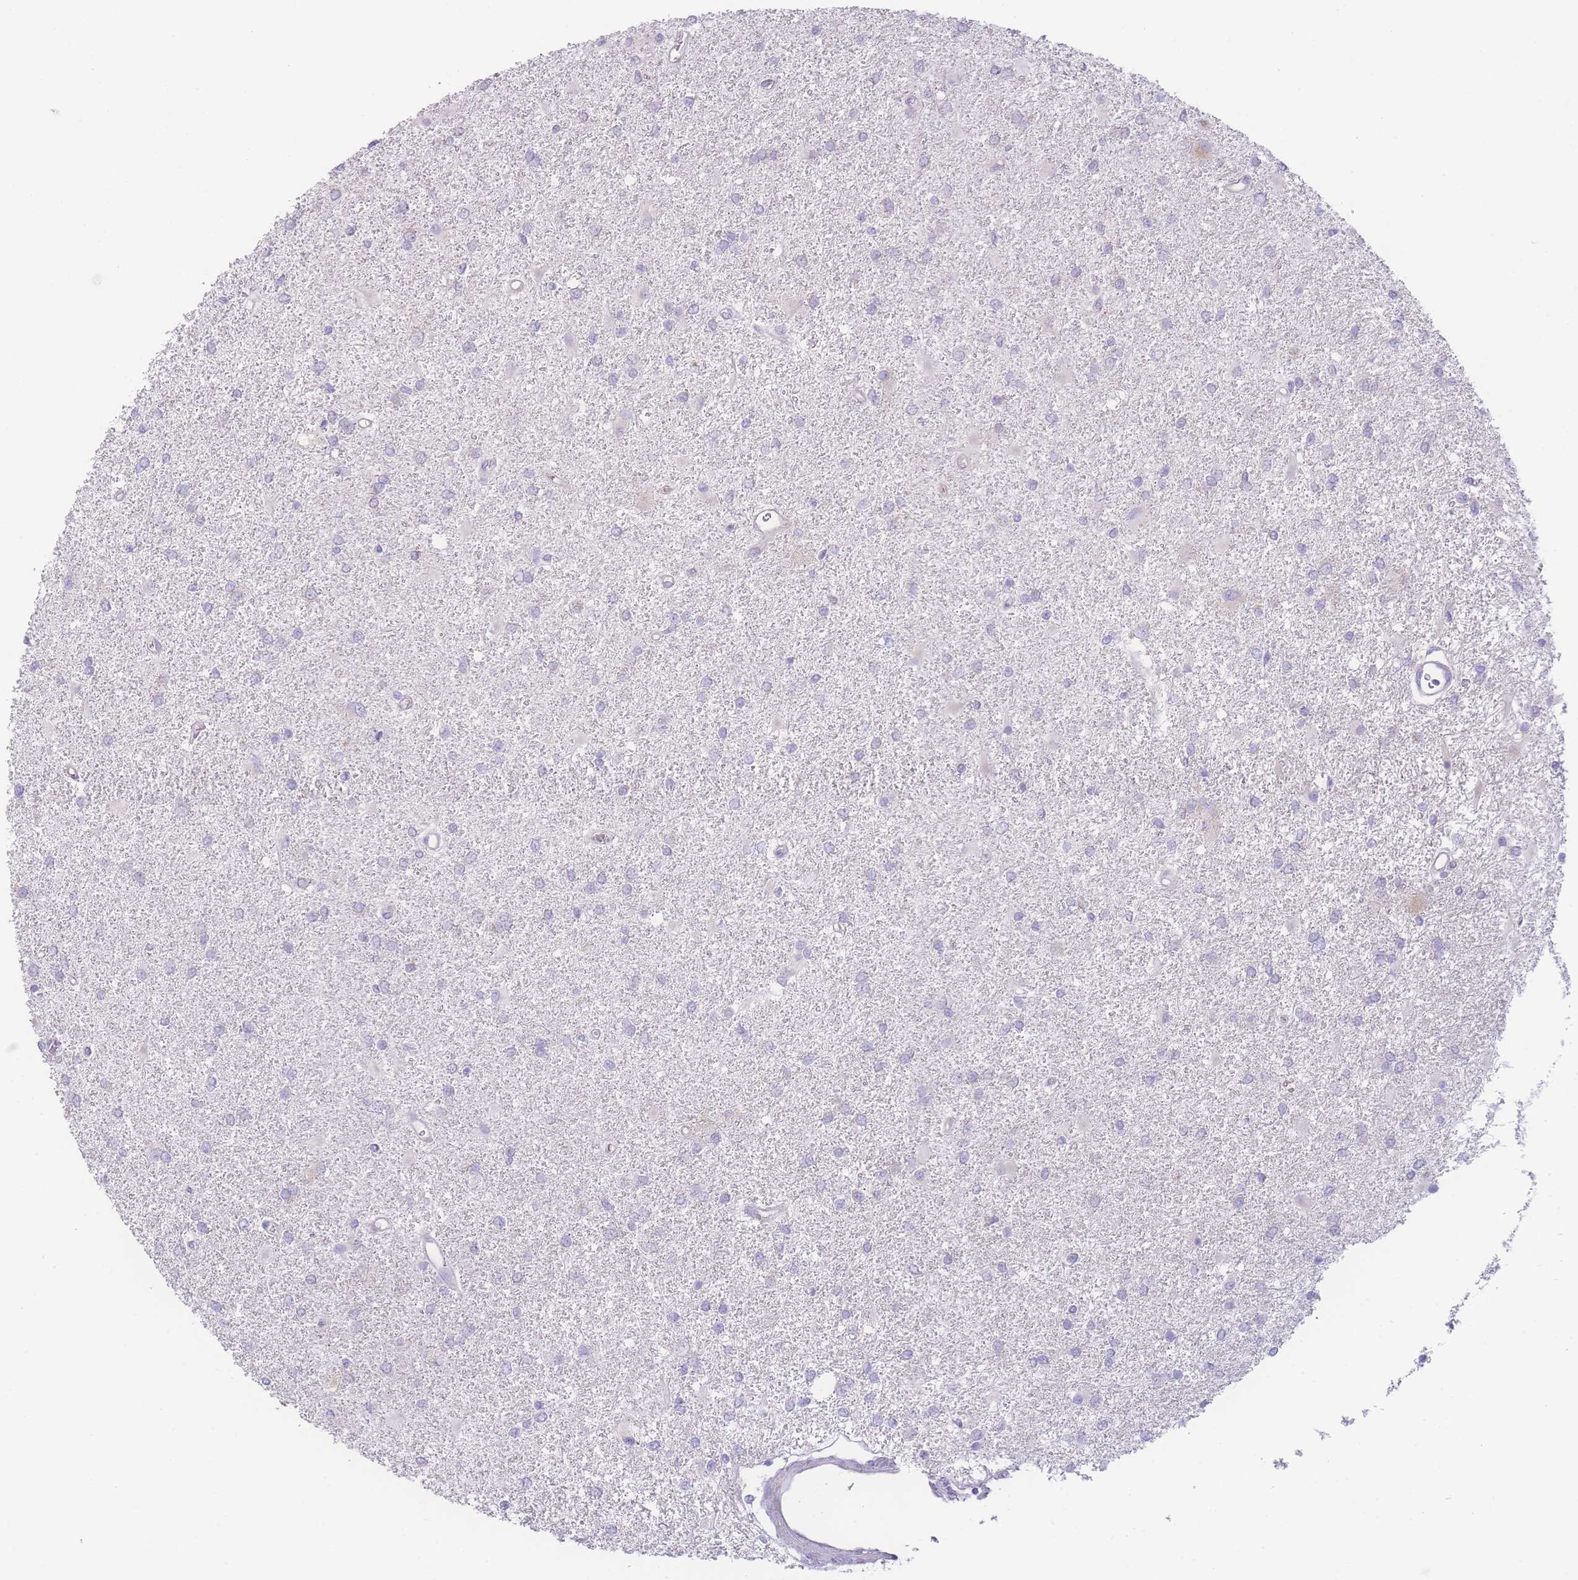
{"staining": {"intensity": "negative", "quantity": "none", "location": "none"}, "tissue": "glioma", "cell_type": "Tumor cells", "image_type": "cancer", "snomed": [{"axis": "morphology", "description": "Glioma, malignant, High grade"}, {"axis": "topography", "description": "Brain"}], "caption": "A photomicrograph of human glioma is negative for staining in tumor cells.", "gene": "NBEAL1", "patient": {"sex": "female", "age": 50}}